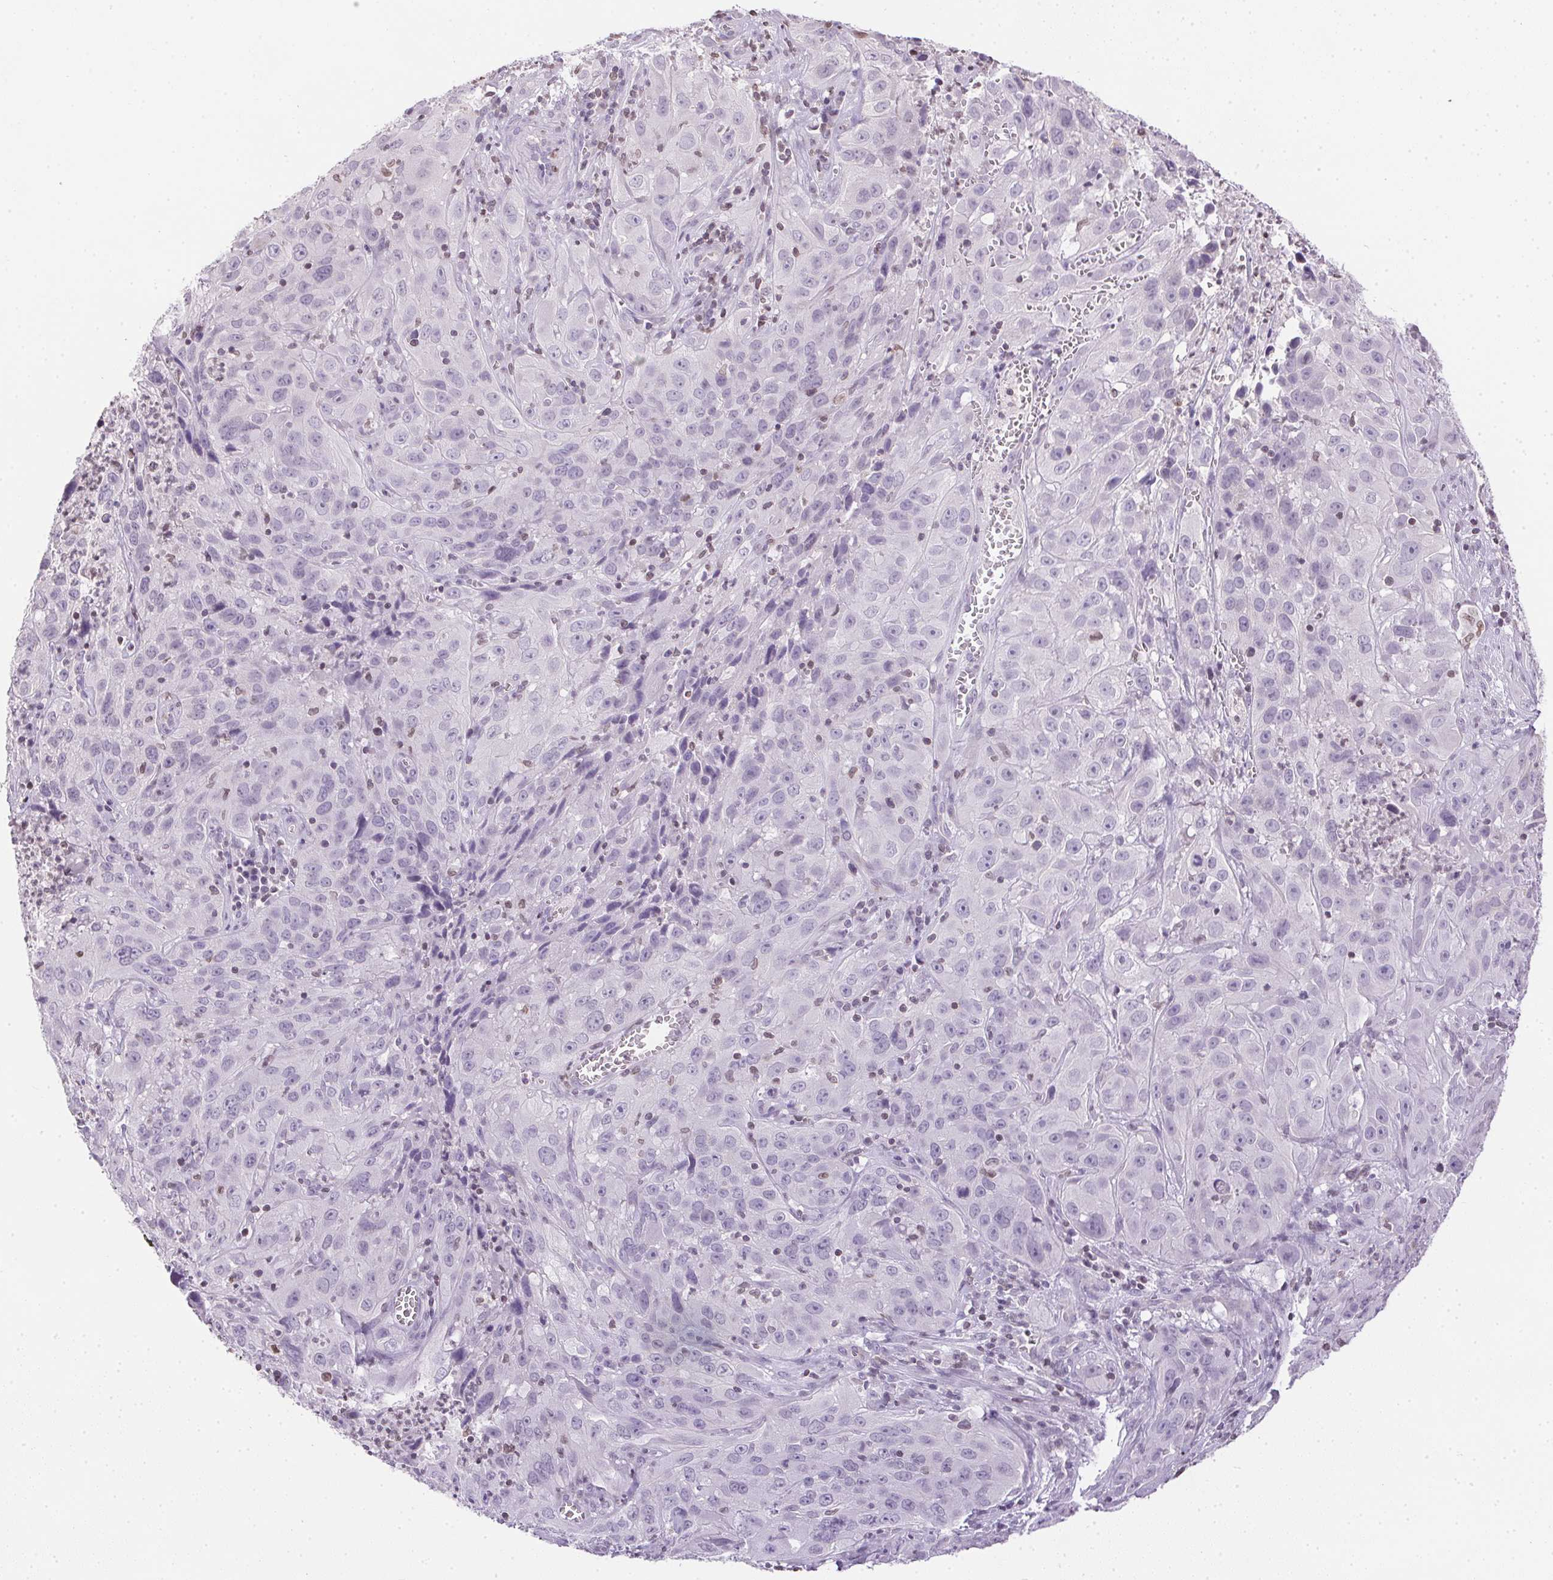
{"staining": {"intensity": "negative", "quantity": "none", "location": "none"}, "tissue": "cervical cancer", "cell_type": "Tumor cells", "image_type": "cancer", "snomed": [{"axis": "morphology", "description": "Squamous cell carcinoma, NOS"}, {"axis": "topography", "description": "Cervix"}], "caption": "Immunohistochemistry (IHC) histopathology image of human cervical cancer stained for a protein (brown), which demonstrates no positivity in tumor cells. (DAB immunohistochemistry (IHC), high magnification).", "gene": "PRL", "patient": {"sex": "female", "age": 32}}